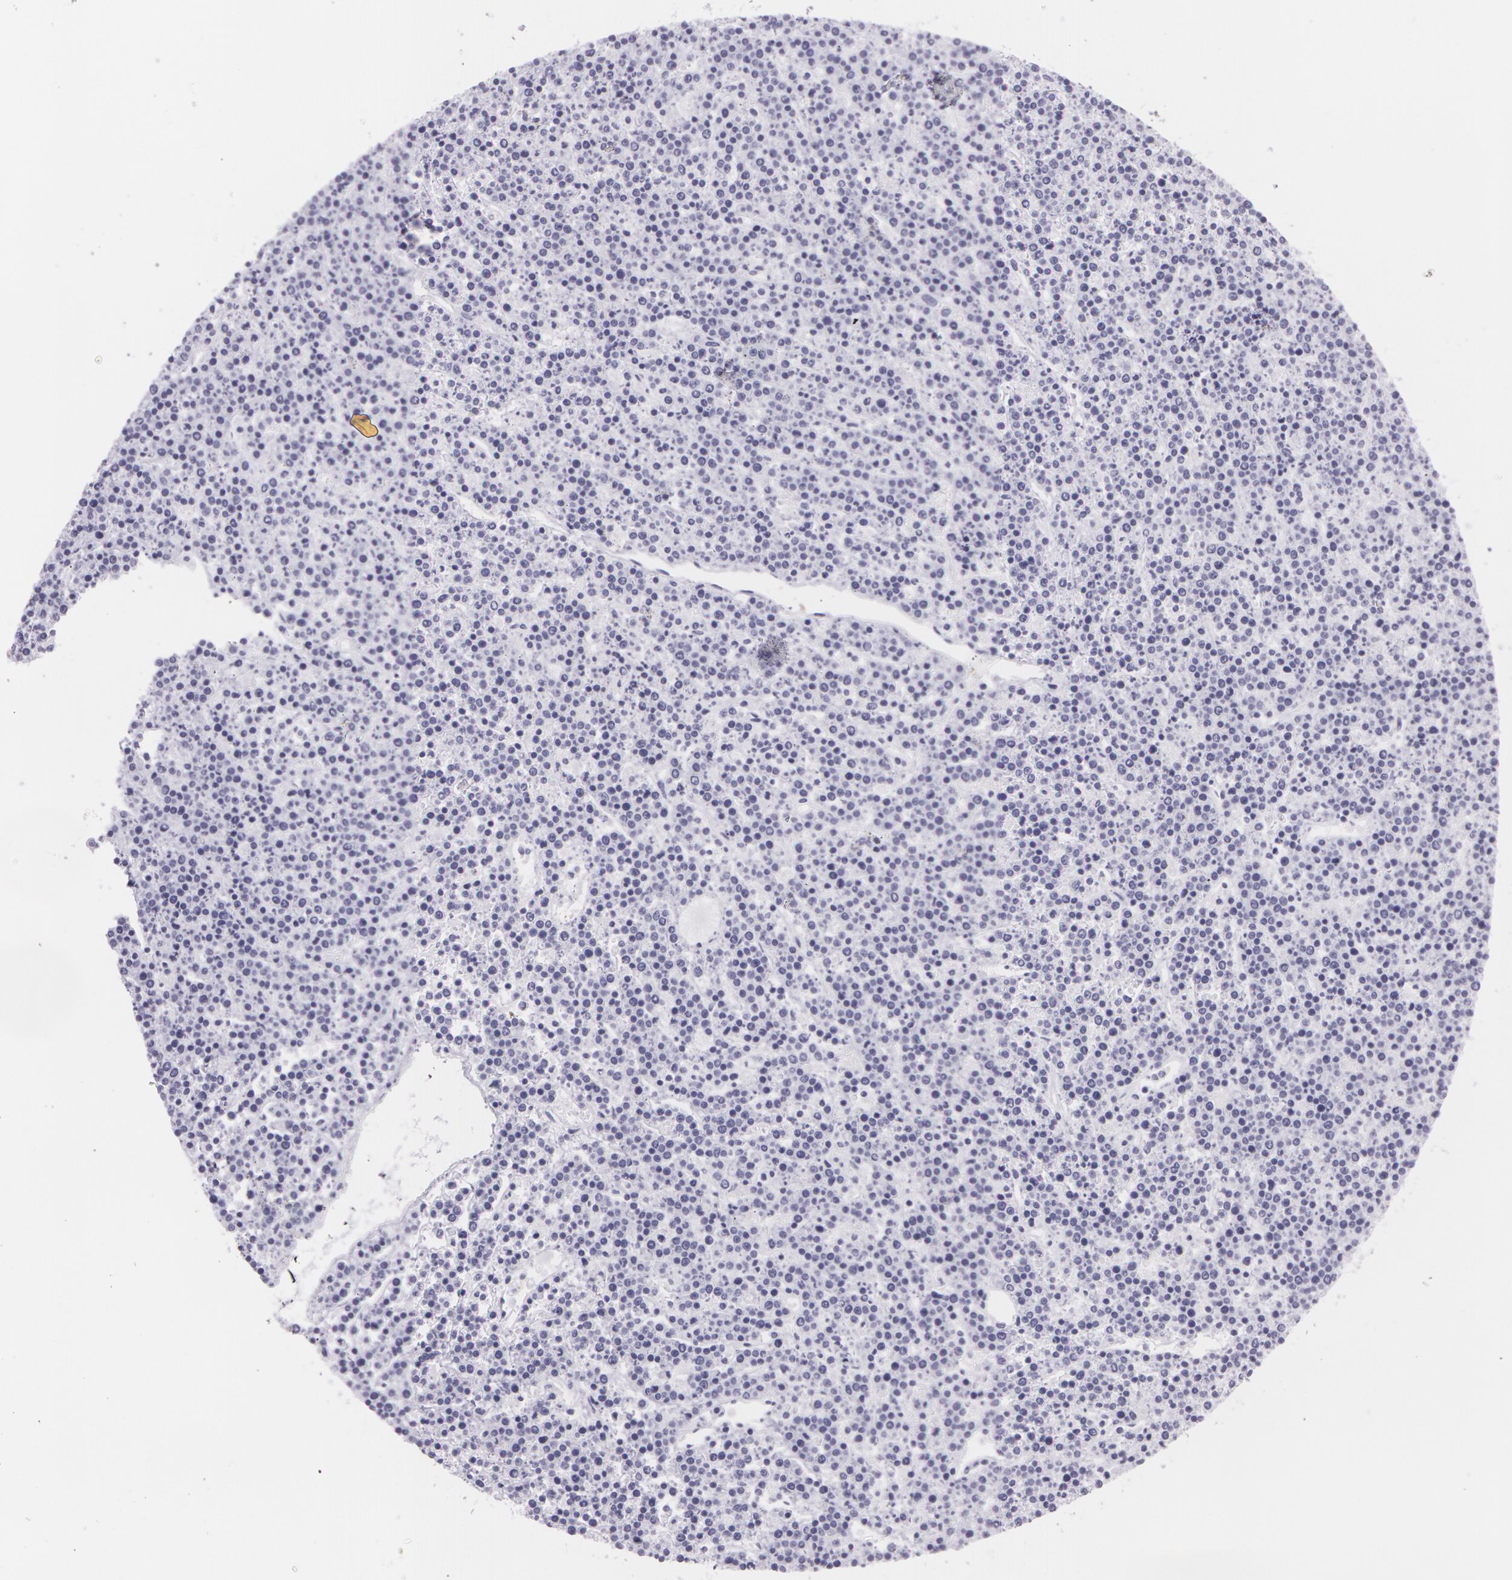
{"staining": {"intensity": "negative", "quantity": "none", "location": "none"}, "tissue": "lymphoma", "cell_type": "Tumor cells", "image_type": "cancer", "snomed": [{"axis": "morphology", "description": "Malignant lymphoma, non-Hodgkin's type, High grade"}, {"axis": "topography", "description": "Ovary"}], "caption": "High magnification brightfield microscopy of lymphoma stained with DAB (brown) and counterstained with hematoxylin (blue): tumor cells show no significant expression.", "gene": "SNCG", "patient": {"sex": "female", "age": 56}}